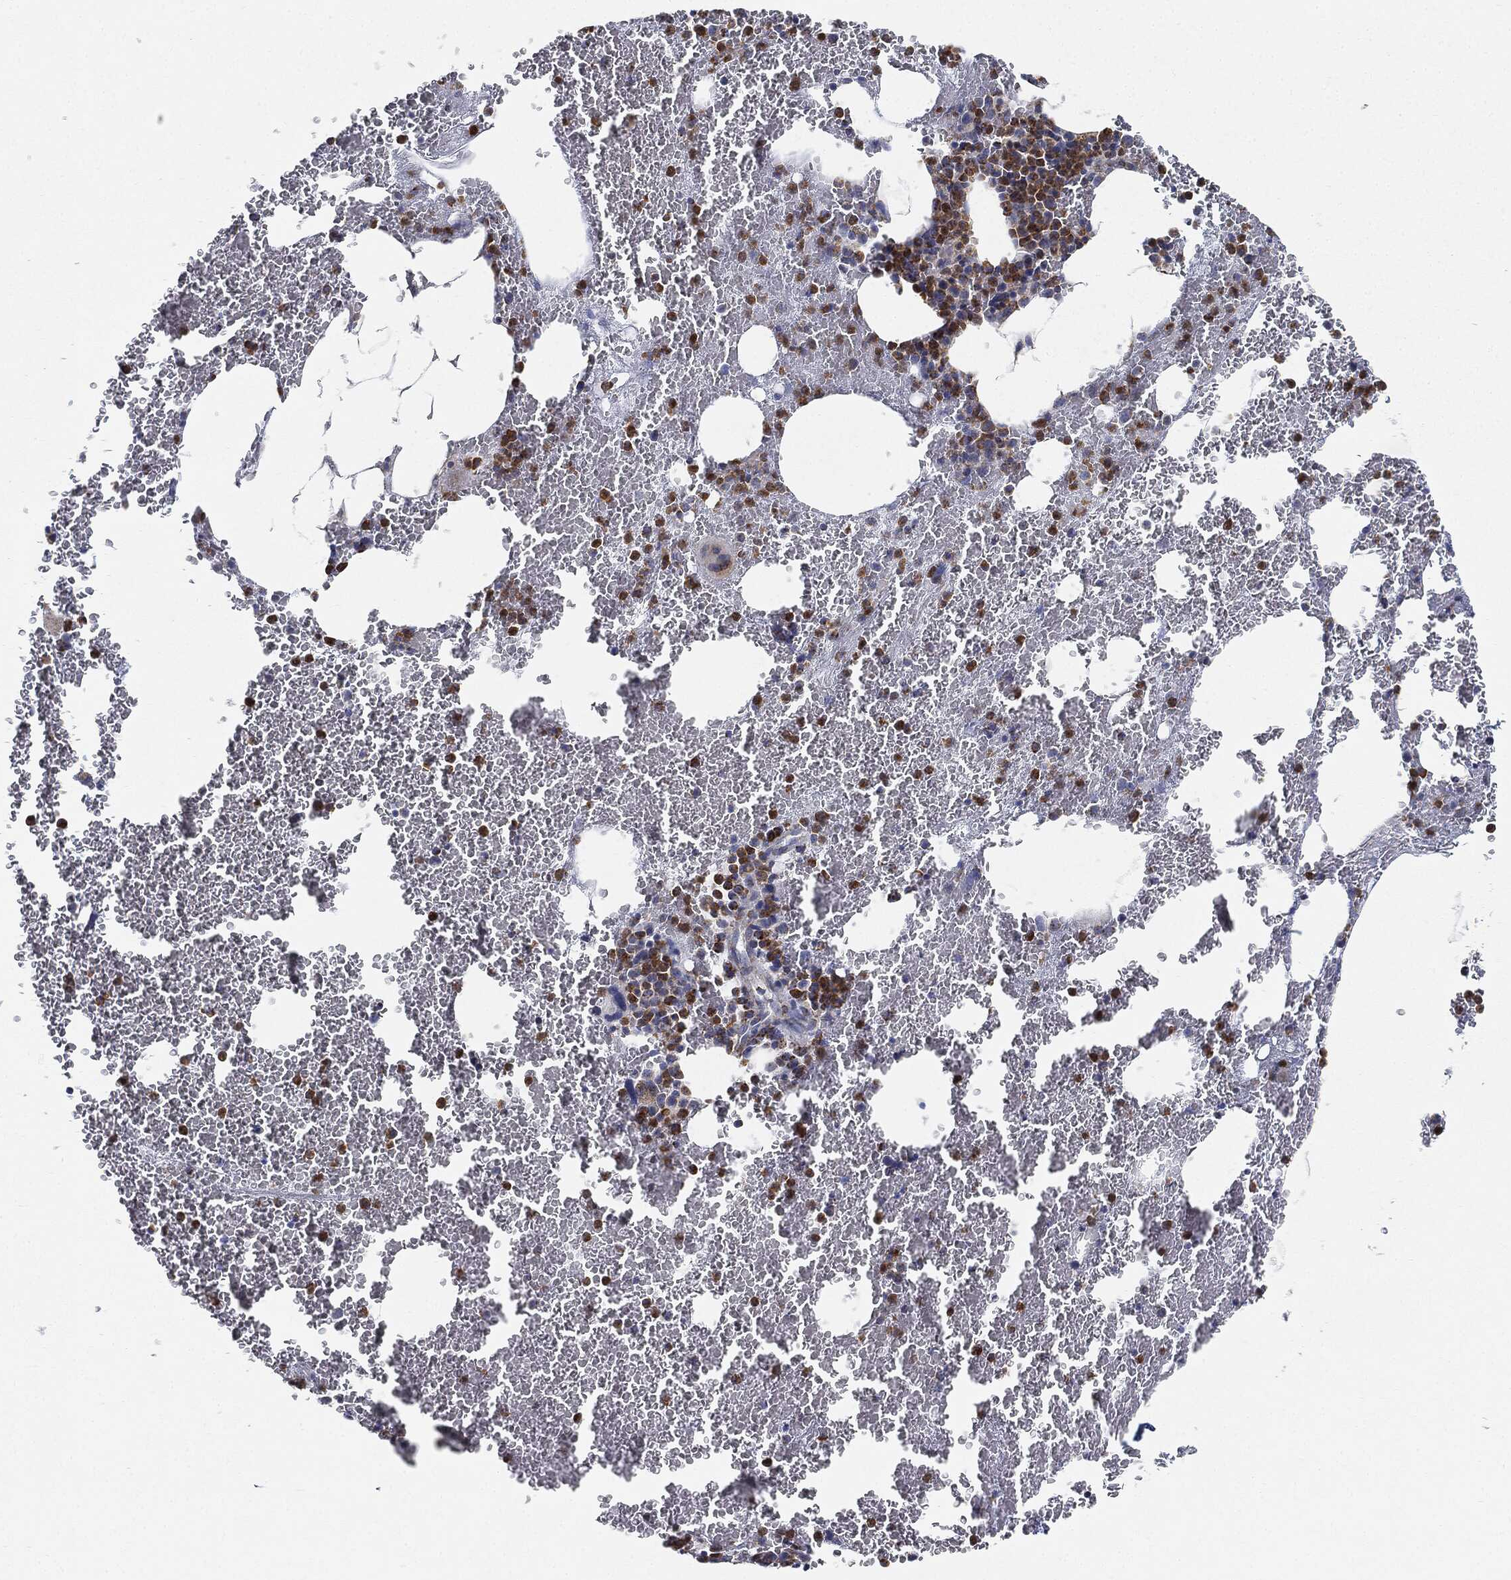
{"staining": {"intensity": "strong", "quantity": "<25%", "location": "cytoplasmic/membranous"}, "tissue": "bone marrow", "cell_type": "Hematopoietic cells", "image_type": "normal", "snomed": [{"axis": "morphology", "description": "Normal tissue, NOS"}, {"axis": "topography", "description": "Bone marrow"}], "caption": "Protein analysis of unremarkable bone marrow demonstrates strong cytoplasmic/membranous staining in about <25% of hematopoietic cells.", "gene": "CAPN15", "patient": {"sex": "male", "age": 91}}